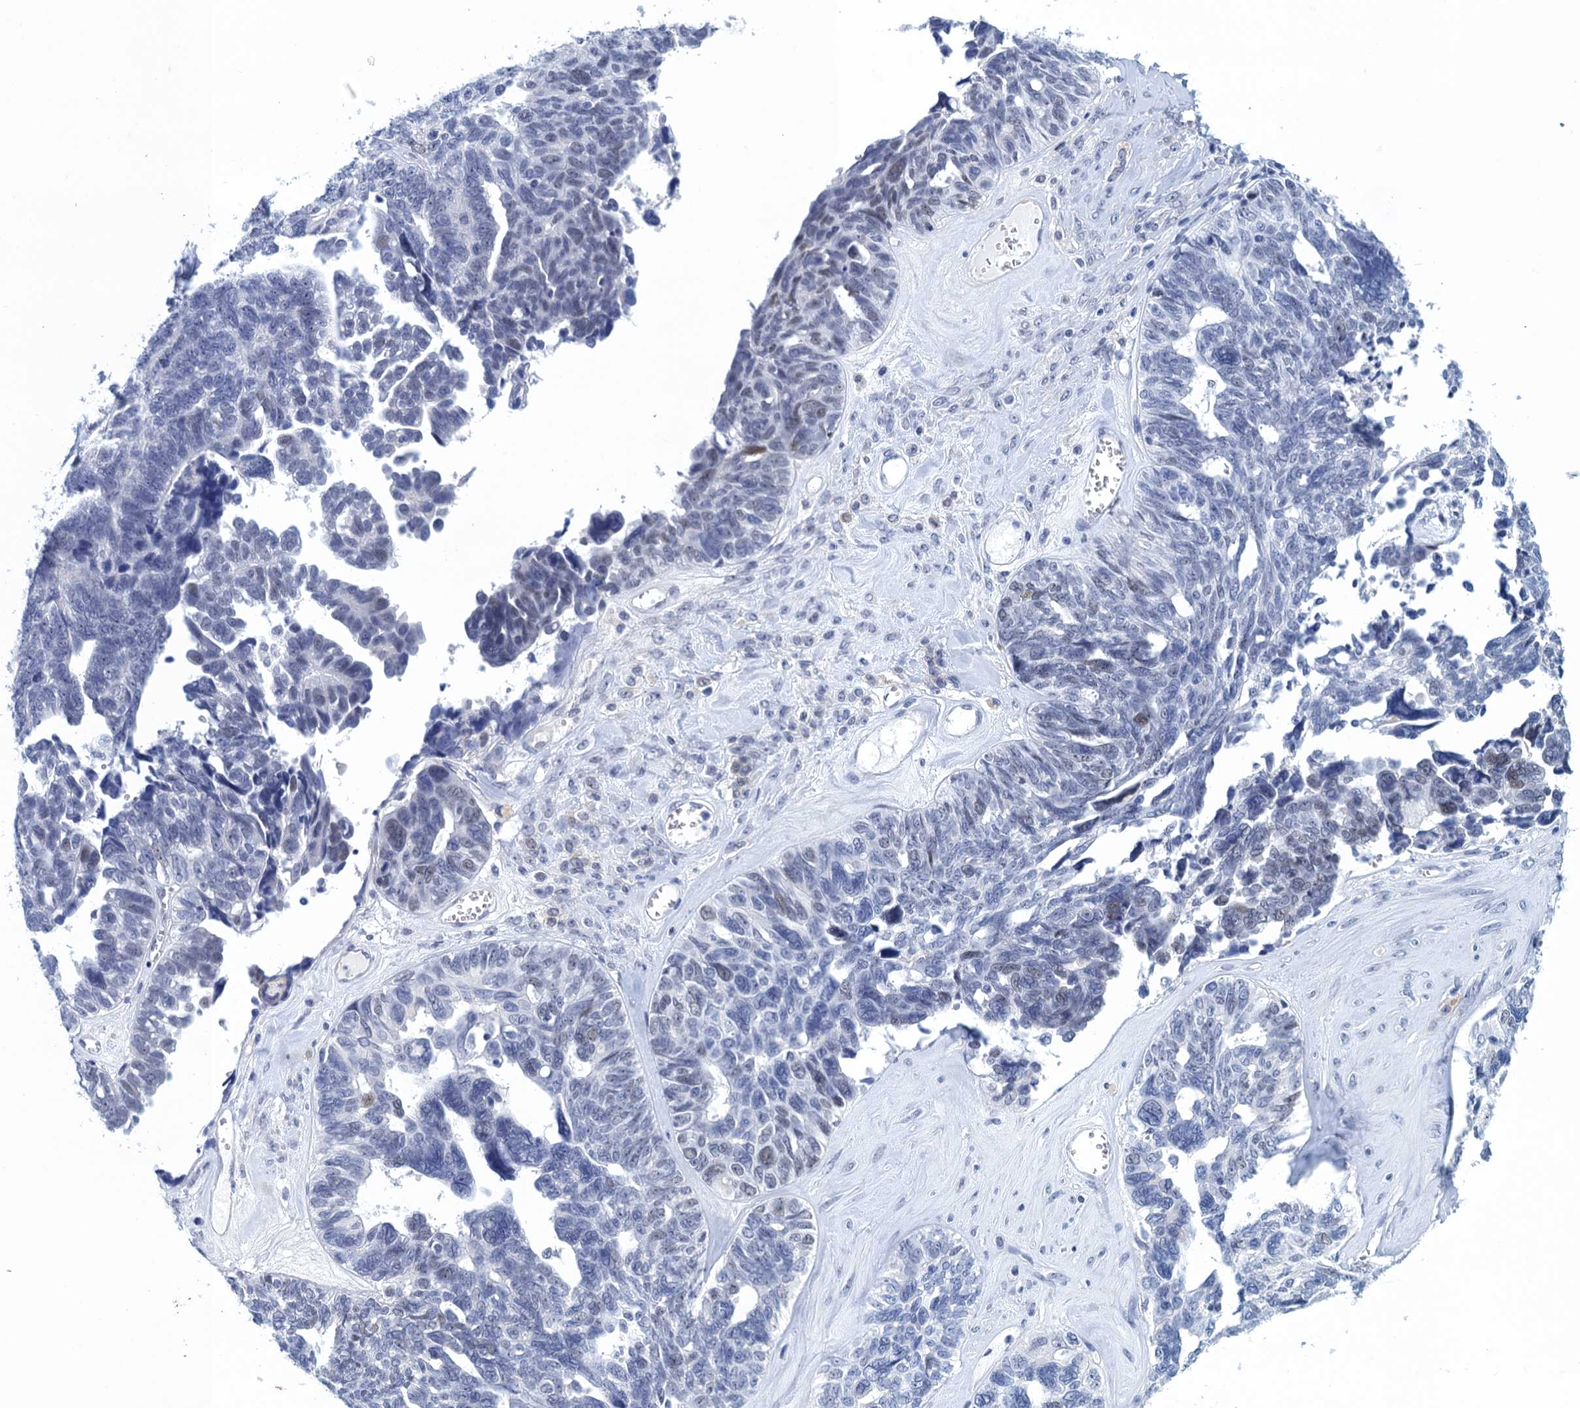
{"staining": {"intensity": "negative", "quantity": "none", "location": "none"}, "tissue": "ovarian cancer", "cell_type": "Tumor cells", "image_type": "cancer", "snomed": [{"axis": "morphology", "description": "Cystadenocarcinoma, serous, NOS"}, {"axis": "topography", "description": "Ovary"}], "caption": "DAB immunohistochemical staining of serous cystadenocarcinoma (ovarian) demonstrates no significant staining in tumor cells. Nuclei are stained in blue.", "gene": "GINS3", "patient": {"sex": "female", "age": 79}}